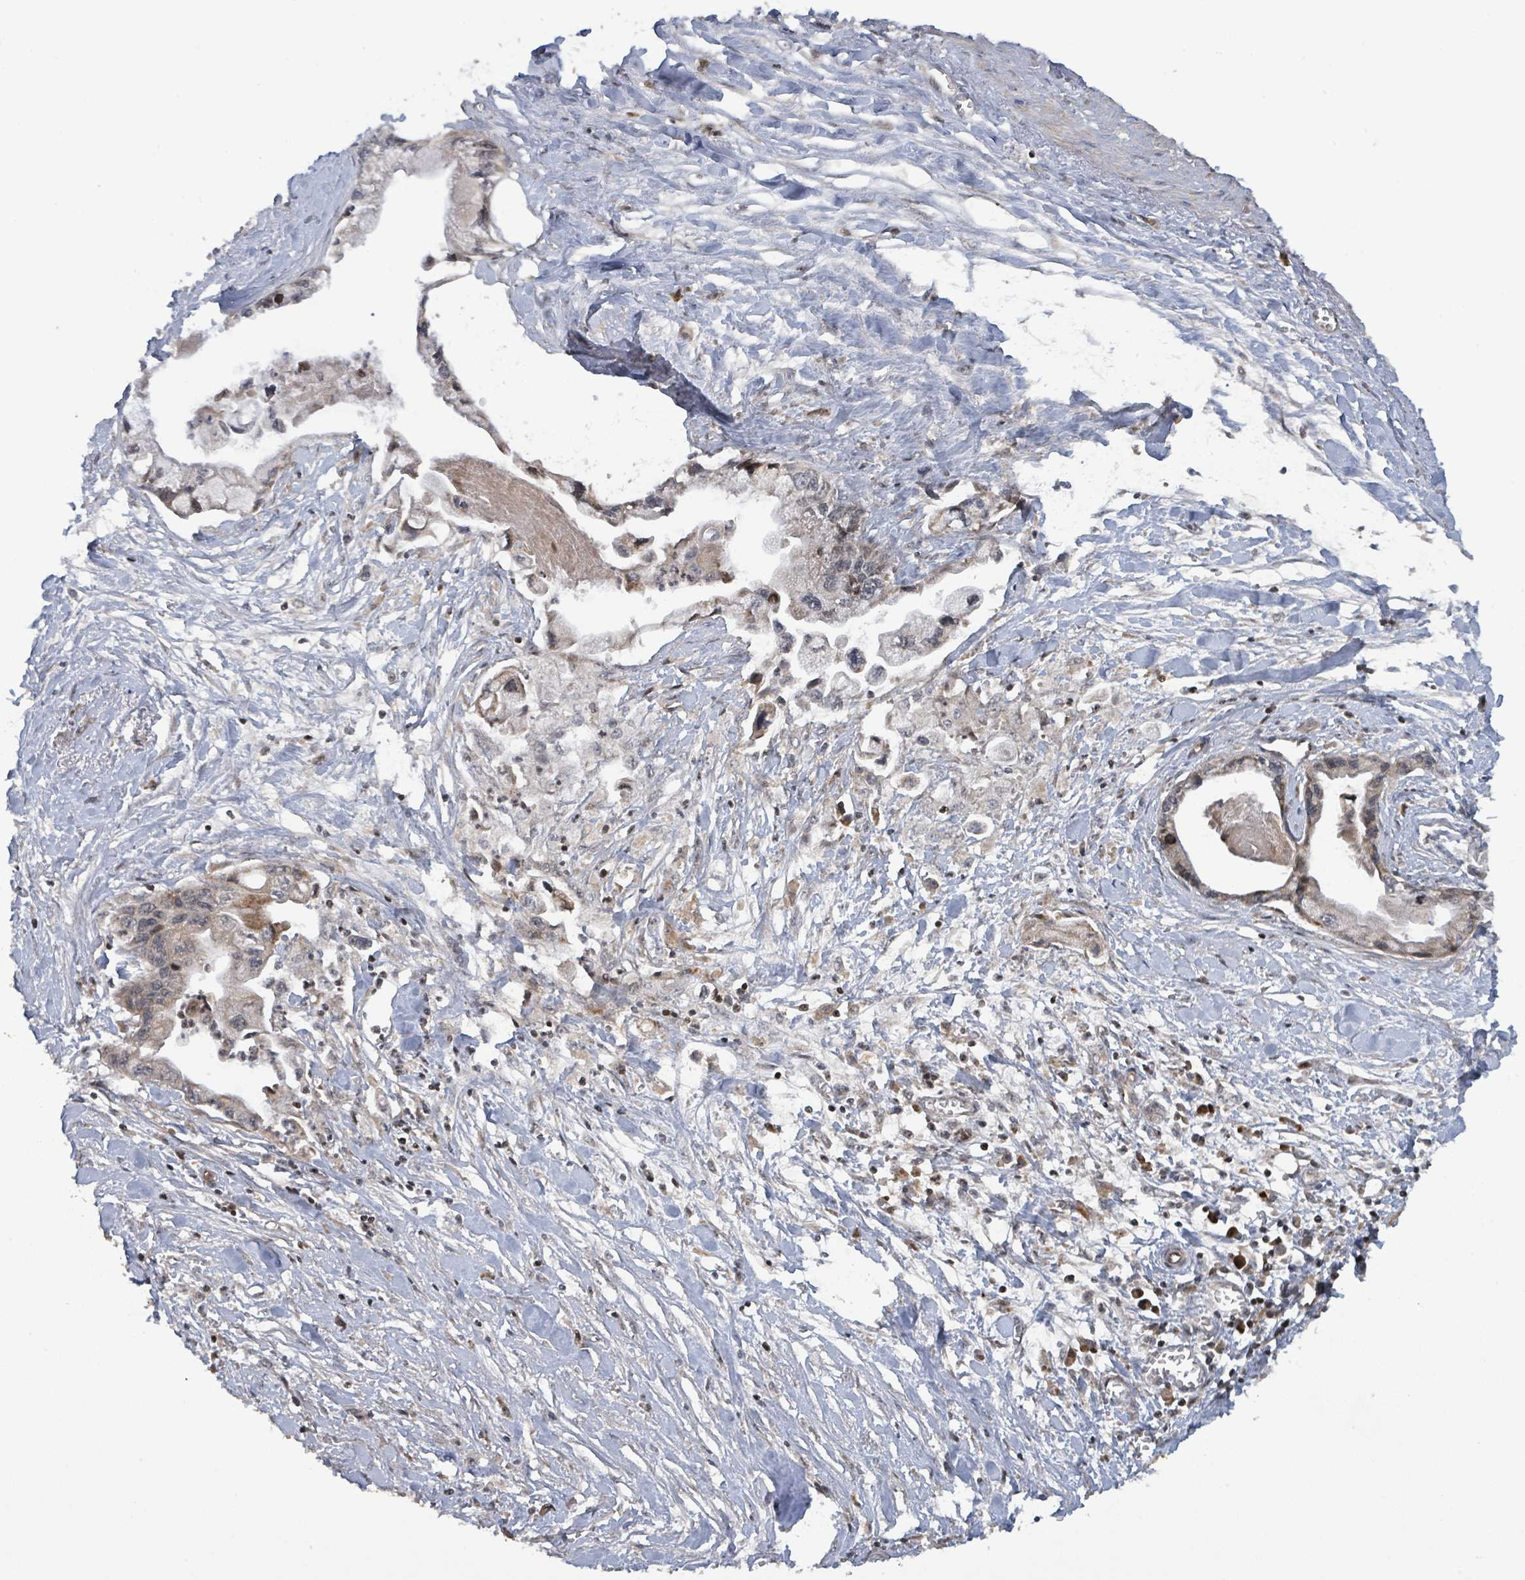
{"staining": {"intensity": "moderate", "quantity": "<25%", "location": "cytoplasmic/membranous"}, "tissue": "pancreatic cancer", "cell_type": "Tumor cells", "image_type": "cancer", "snomed": [{"axis": "morphology", "description": "Adenocarcinoma, NOS"}, {"axis": "topography", "description": "Pancreas"}], "caption": "Protein expression analysis of human pancreatic cancer (adenocarcinoma) reveals moderate cytoplasmic/membranous expression in about <25% of tumor cells. (brown staining indicates protein expression, while blue staining denotes nuclei).", "gene": "ITGA11", "patient": {"sex": "male", "age": 61}}